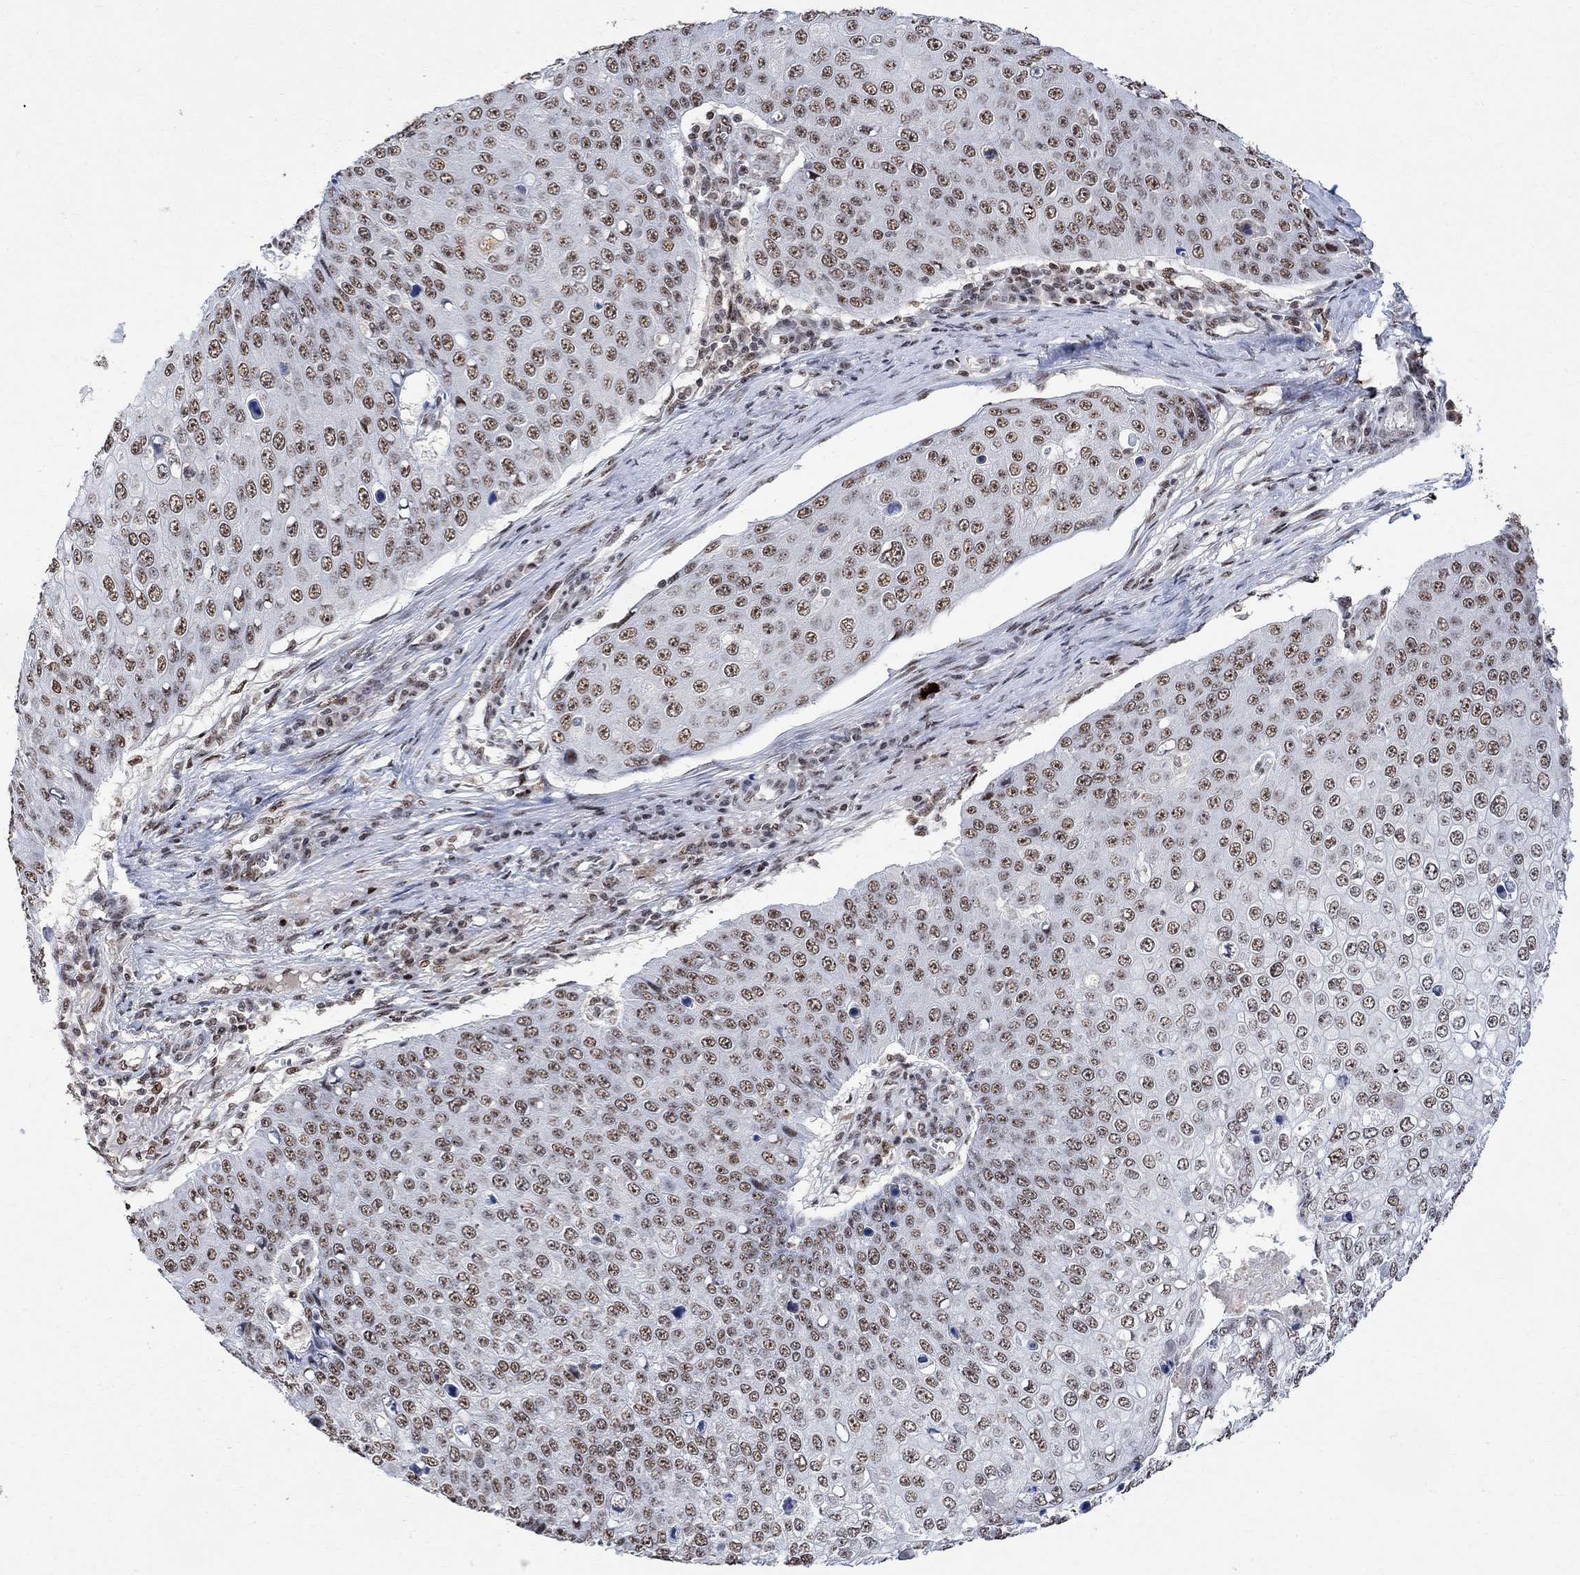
{"staining": {"intensity": "moderate", "quantity": ">75%", "location": "nuclear"}, "tissue": "skin cancer", "cell_type": "Tumor cells", "image_type": "cancer", "snomed": [{"axis": "morphology", "description": "Squamous cell carcinoma, NOS"}, {"axis": "topography", "description": "Skin"}], "caption": "IHC (DAB) staining of human skin squamous cell carcinoma shows moderate nuclear protein positivity in about >75% of tumor cells.", "gene": "E4F1", "patient": {"sex": "male", "age": 71}}